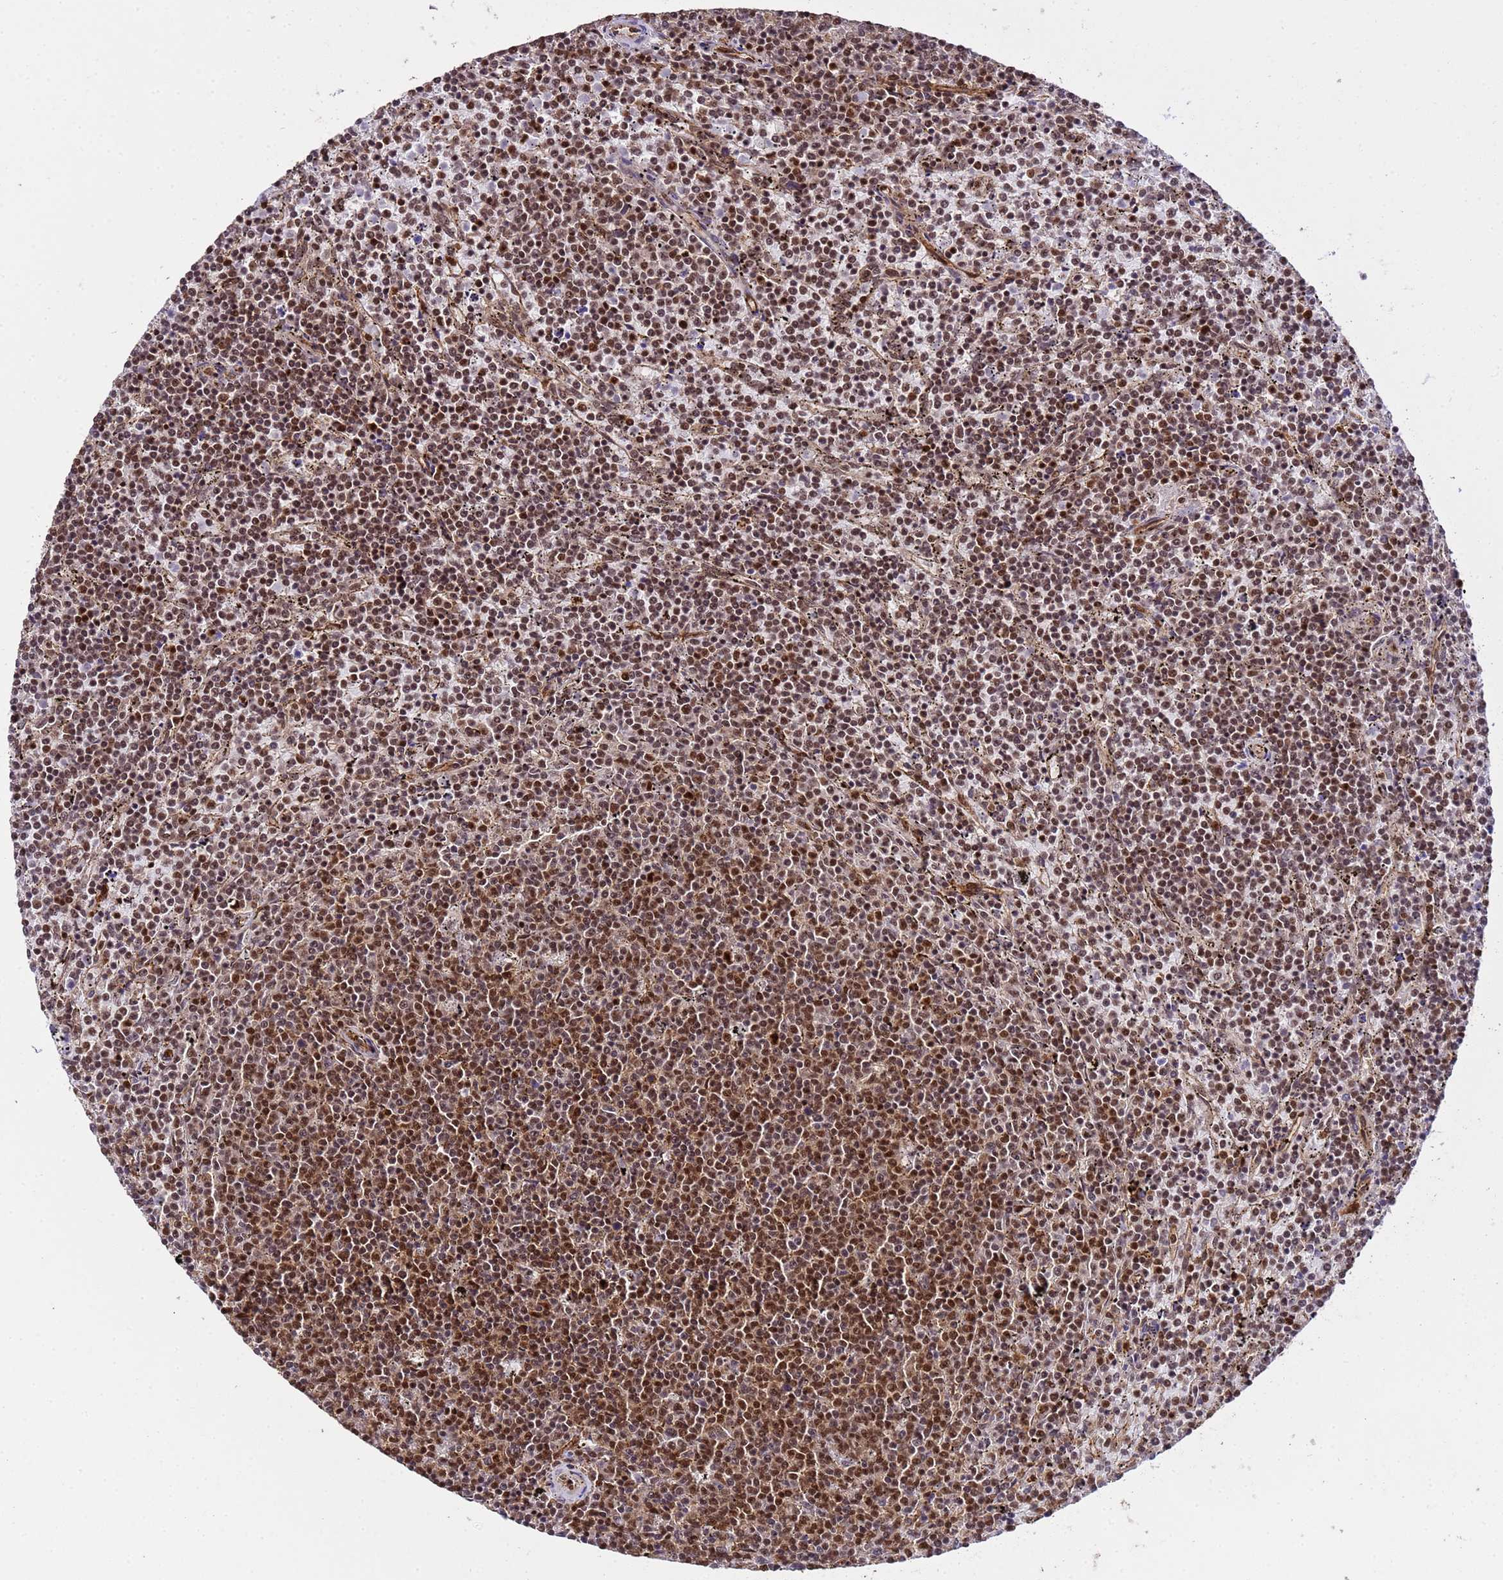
{"staining": {"intensity": "strong", "quantity": ">75%", "location": "nuclear"}, "tissue": "lymphoma", "cell_type": "Tumor cells", "image_type": "cancer", "snomed": [{"axis": "morphology", "description": "Malignant lymphoma, non-Hodgkin's type, Low grade"}, {"axis": "topography", "description": "Spleen"}], "caption": "Low-grade malignant lymphoma, non-Hodgkin's type stained with a protein marker shows strong staining in tumor cells.", "gene": "SYF2", "patient": {"sex": "female", "age": 50}}